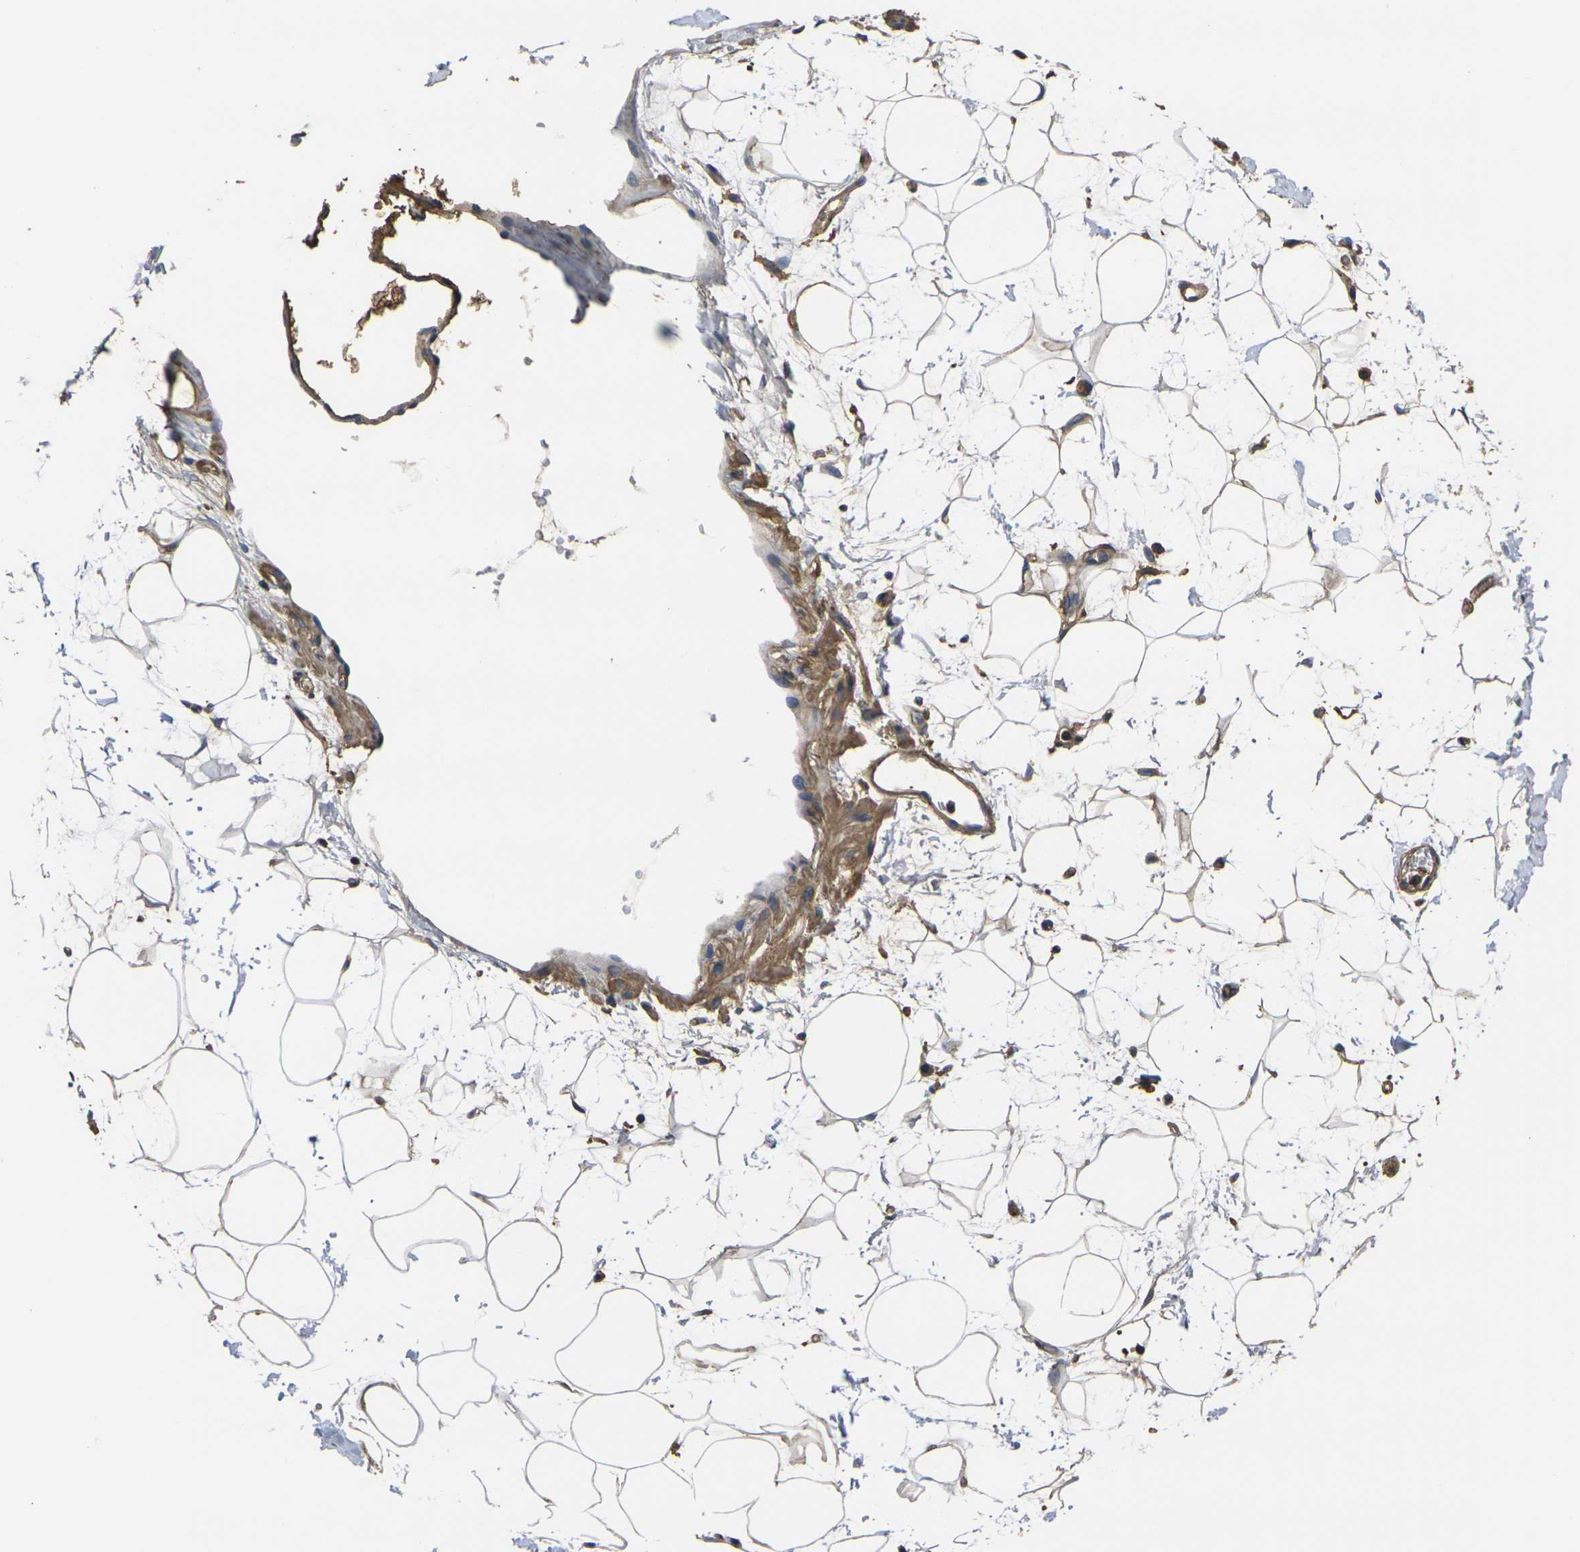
{"staining": {"intensity": "moderate", "quantity": ">75%", "location": "cytoplasmic/membranous"}, "tissue": "adipose tissue", "cell_type": "Adipocytes", "image_type": "normal", "snomed": [{"axis": "morphology", "description": "Normal tissue, NOS"}, {"axis": "topography", "description": "Soft tissue"}], "caption": "Adipocytes exhibit medium levels of moderate cytoplasmic/membranous staining in about >75% of cells in unremarkable human adipose tissue.", "gene": "HSPG2", "patient": {"sex": "male", "age": 72}}